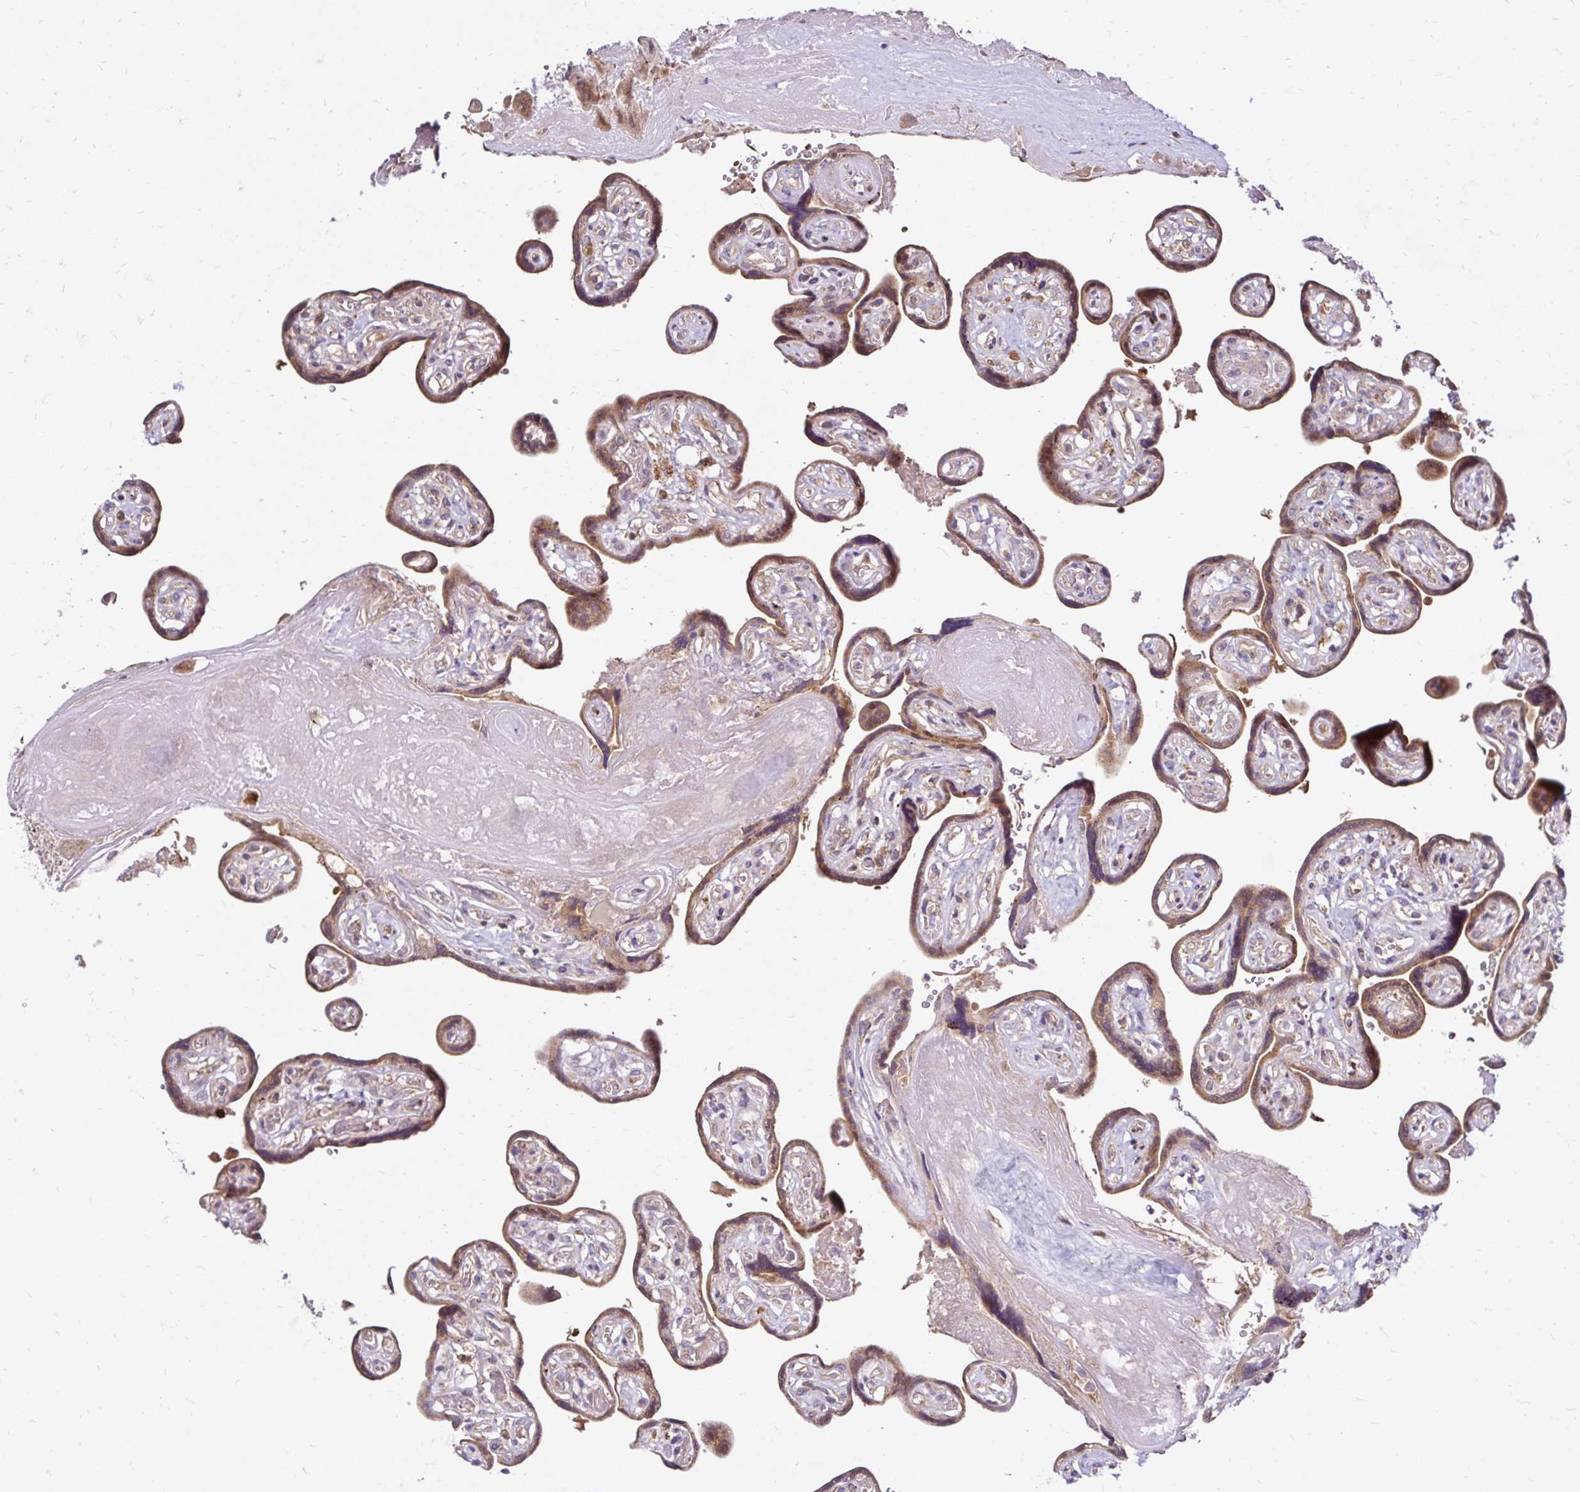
{"staining": {"intensity": "moderate", "quantity": ">75%", "location": "cytoplasmic/membranous"}, "tissue": "placenta", "cell_type": "Trophoblastic cells", "image_type": "normal", "snomed": [{"axis": "morphology", "description": "Normal tissue, NOS"}, {"axis": "topography", "description": "Placenta"}], "caption": "Immunohistochemical staining of normal human placenta shows moderate cytoplasmic/membranous protein positivity in approximately >75% of trophoblastic cells. (DAB (3,3'-diaminobenzidine) IHC, brown staining for protein, blue staining for nuclei).", "gene": "ARHGEF37", "patient": {"sex": "female", "age": 32}}